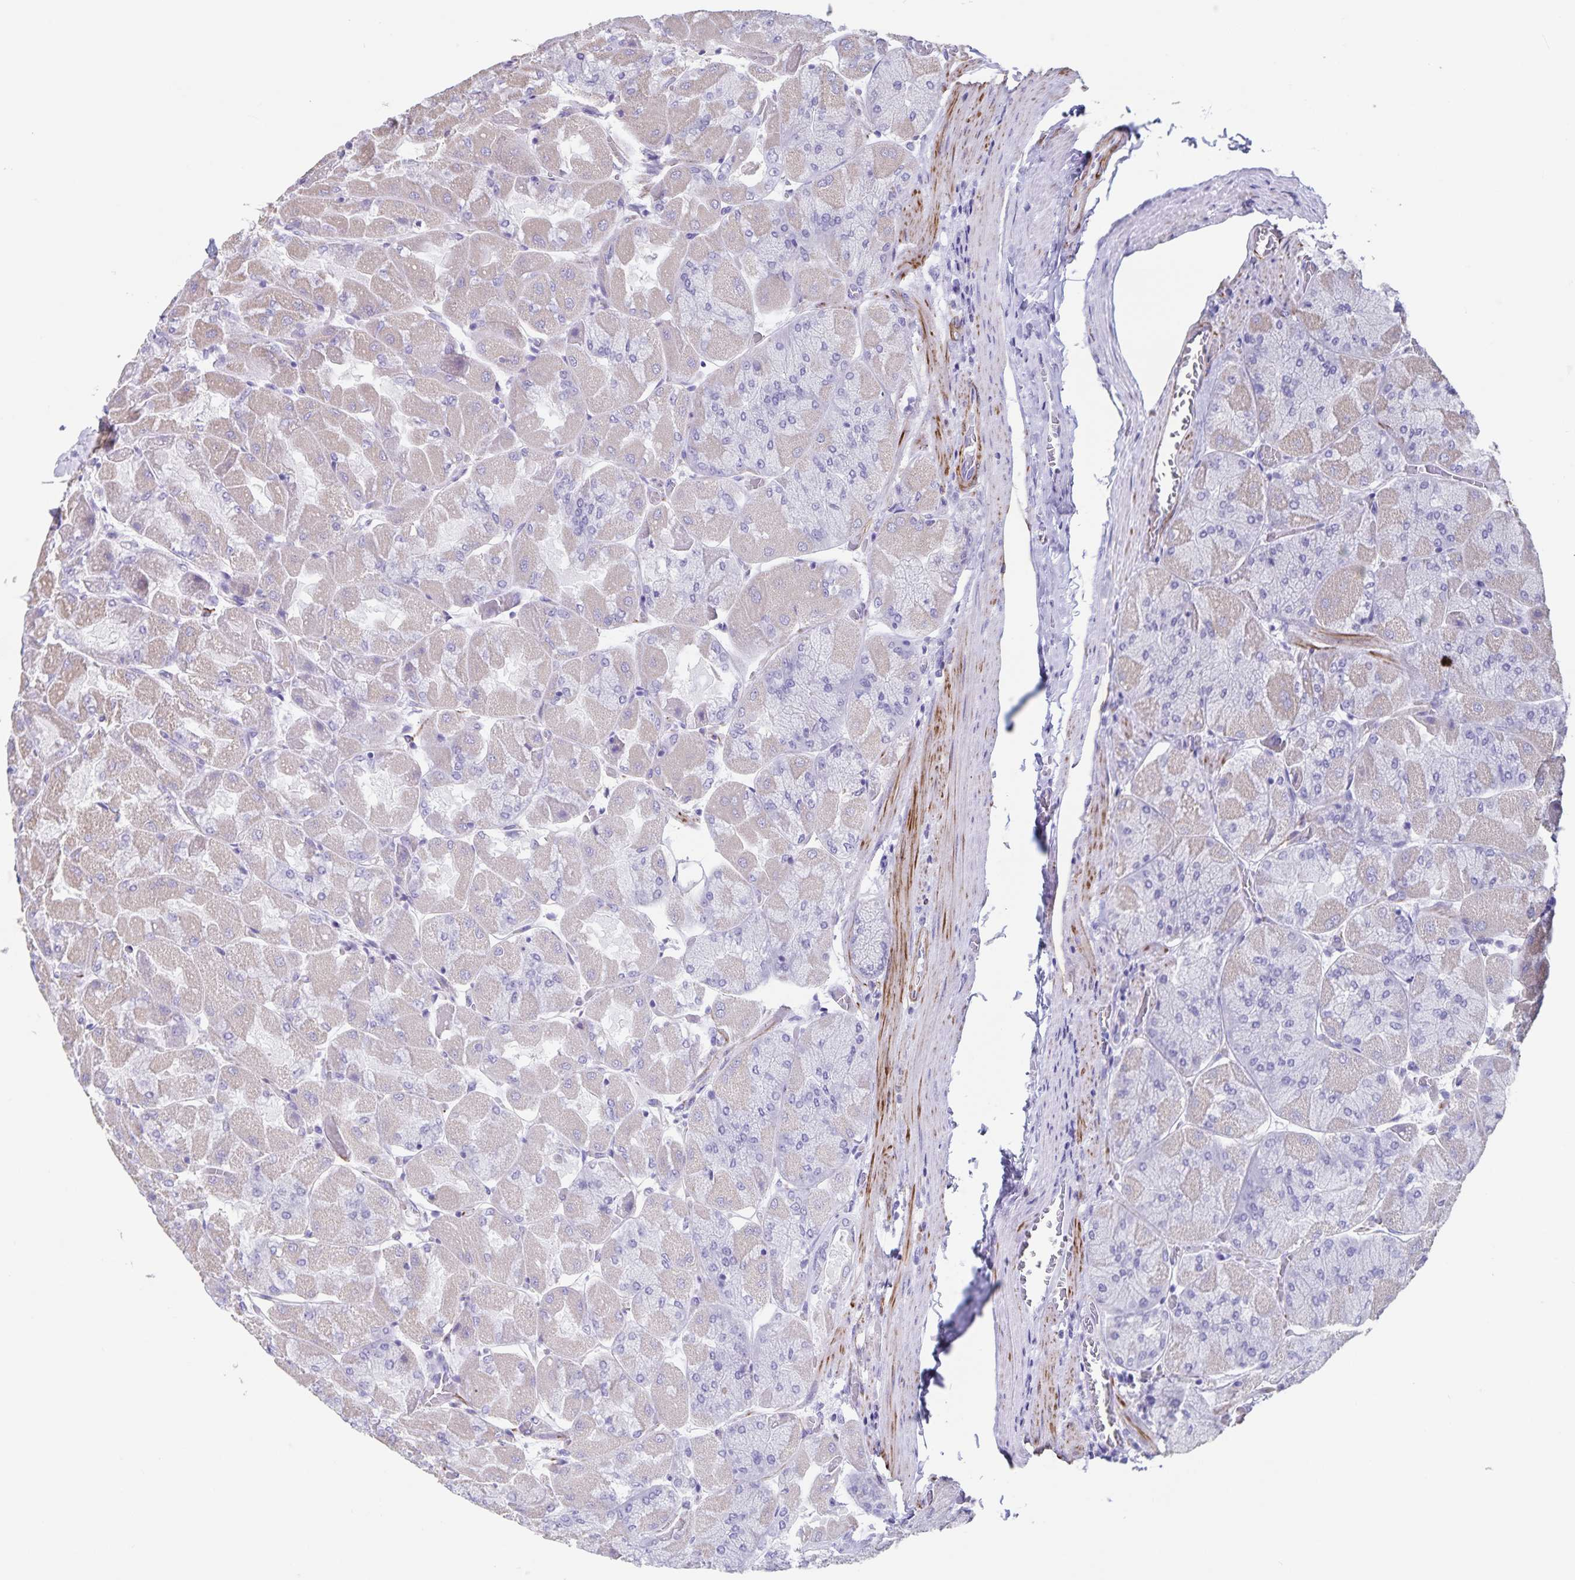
{"staining": {"intensity": "weak", "quantity": "25%-75%", "location": "cytoplasmic/membranous"}, "tissue": "stomach", "cell_type": "Glandular cells", "image_type": "normal", "snomed": [{"axis": "morphology", "description": "Normal tissue, NOS"}, {"axis": "topography", "description": "Stomach"}], "caption": "Protein staining by immunohistochemistry (IHC) reveals weak cytoplasmic/membranous expression in approximately 25%-75% of glandular cells in benign stomach. The protein is stained brown, and the nuclei are stained in blue (DAB (3,3'-diaminobenzidine) IHC with brightfield microscopy, high magnification).", "gene": "SYNM", "patient": {"sex": "female", "age": 61}}